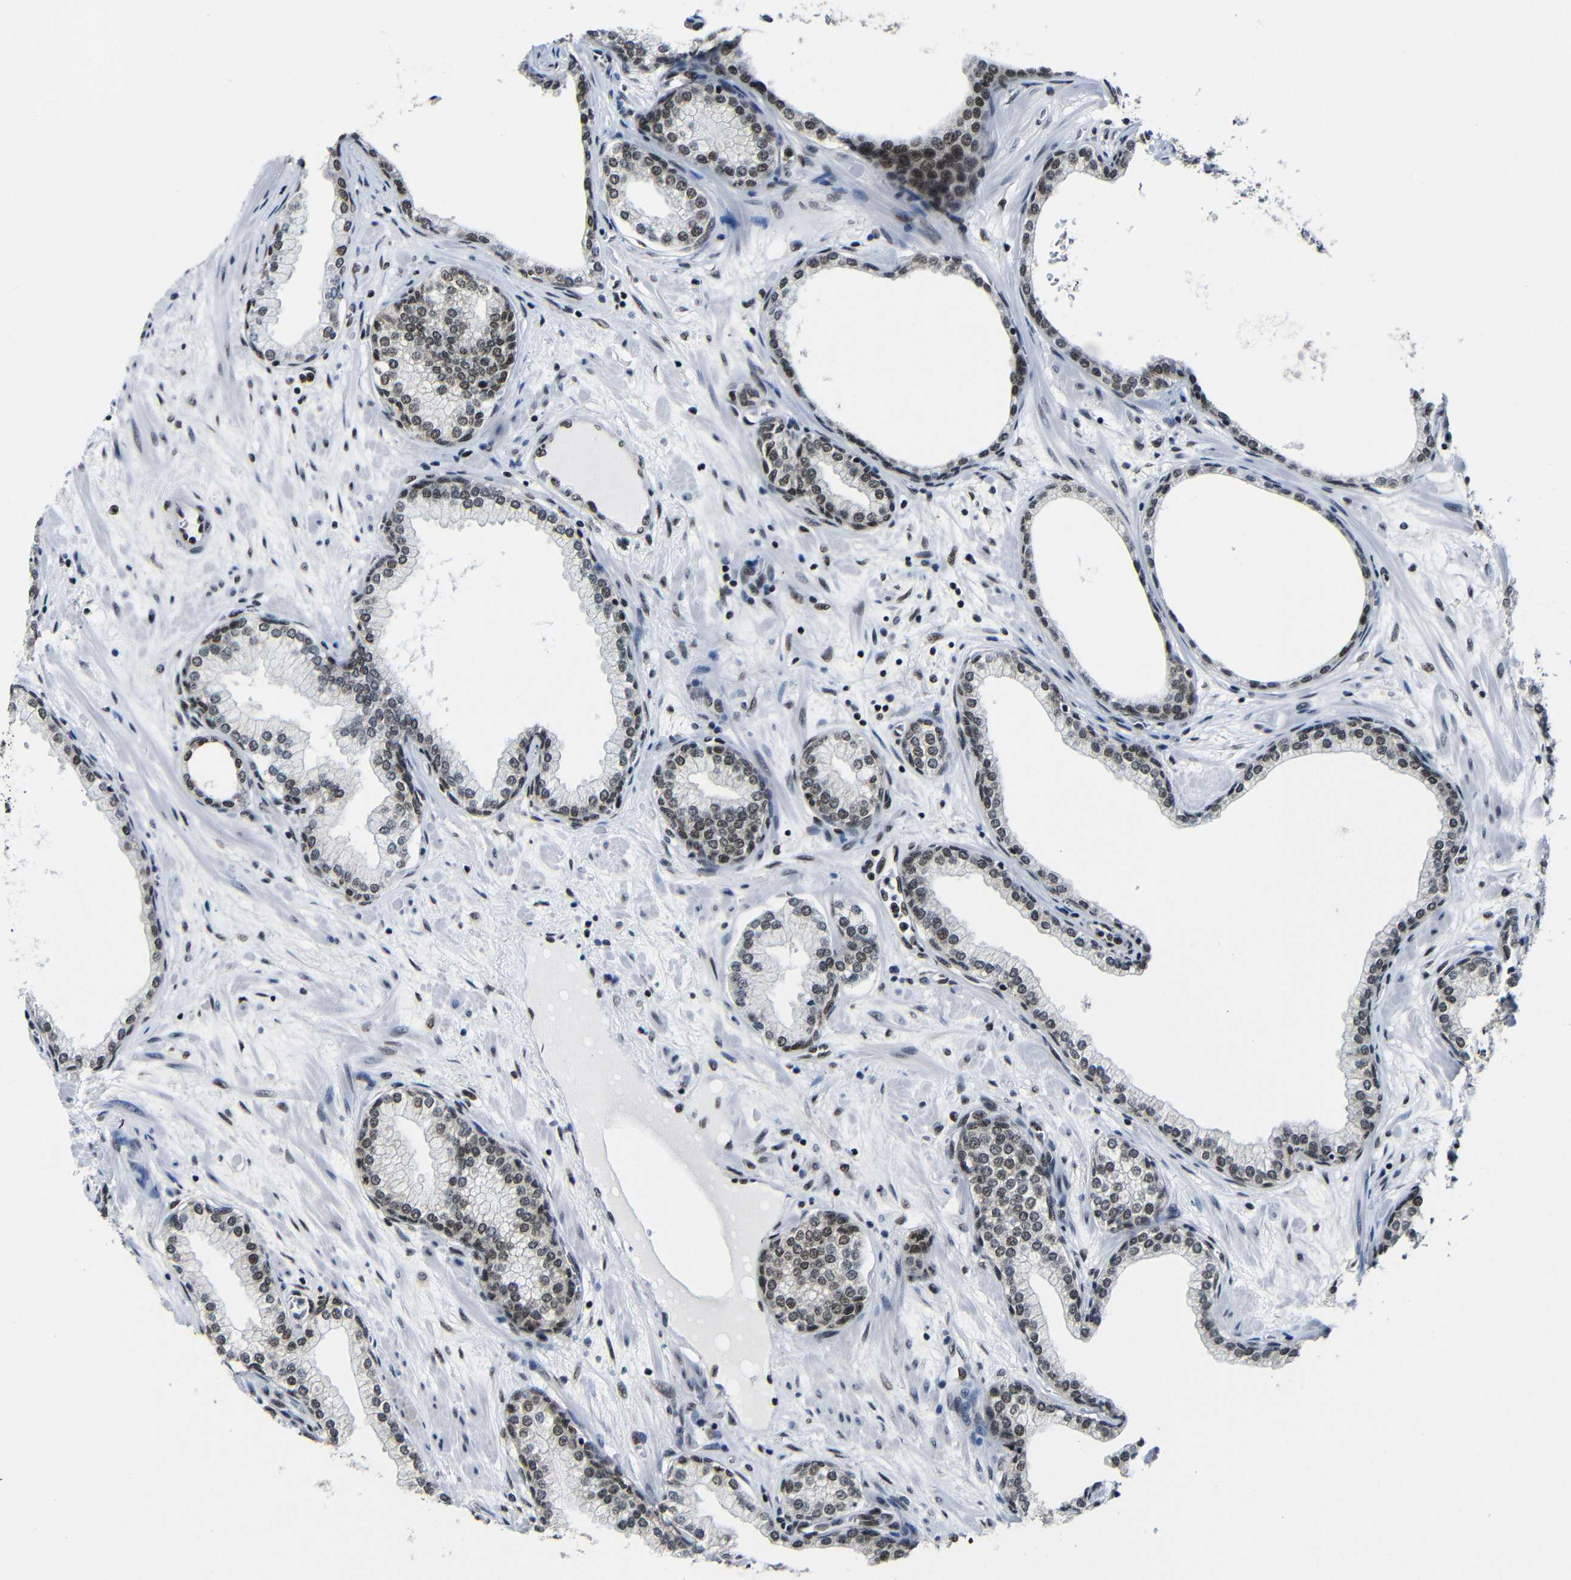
{"staining": {"intensity": "strong", "quantity": "<25%", "location": "nuclear"}, "tissue": "prostate", "cell_type": "Glandular cells", "image_type": "normal", "snomed": [{"axis": "morphology", "description": "Normal tissue, NOS"}, {"axis": "morphology", "description": "Urothelial carcinoma, Low grade"}, {"axis": "topography", "description": "Urinary bladder"}, {"axis": "topography", "description": "Prostate"}], "caption": "IHC (DAB) staining of unremarkable prostate shows strong nuclear protein staining in about <25% of glandular cells.", "gene": "PTBP1", "patient": {"sex": "male", "age": 60}}